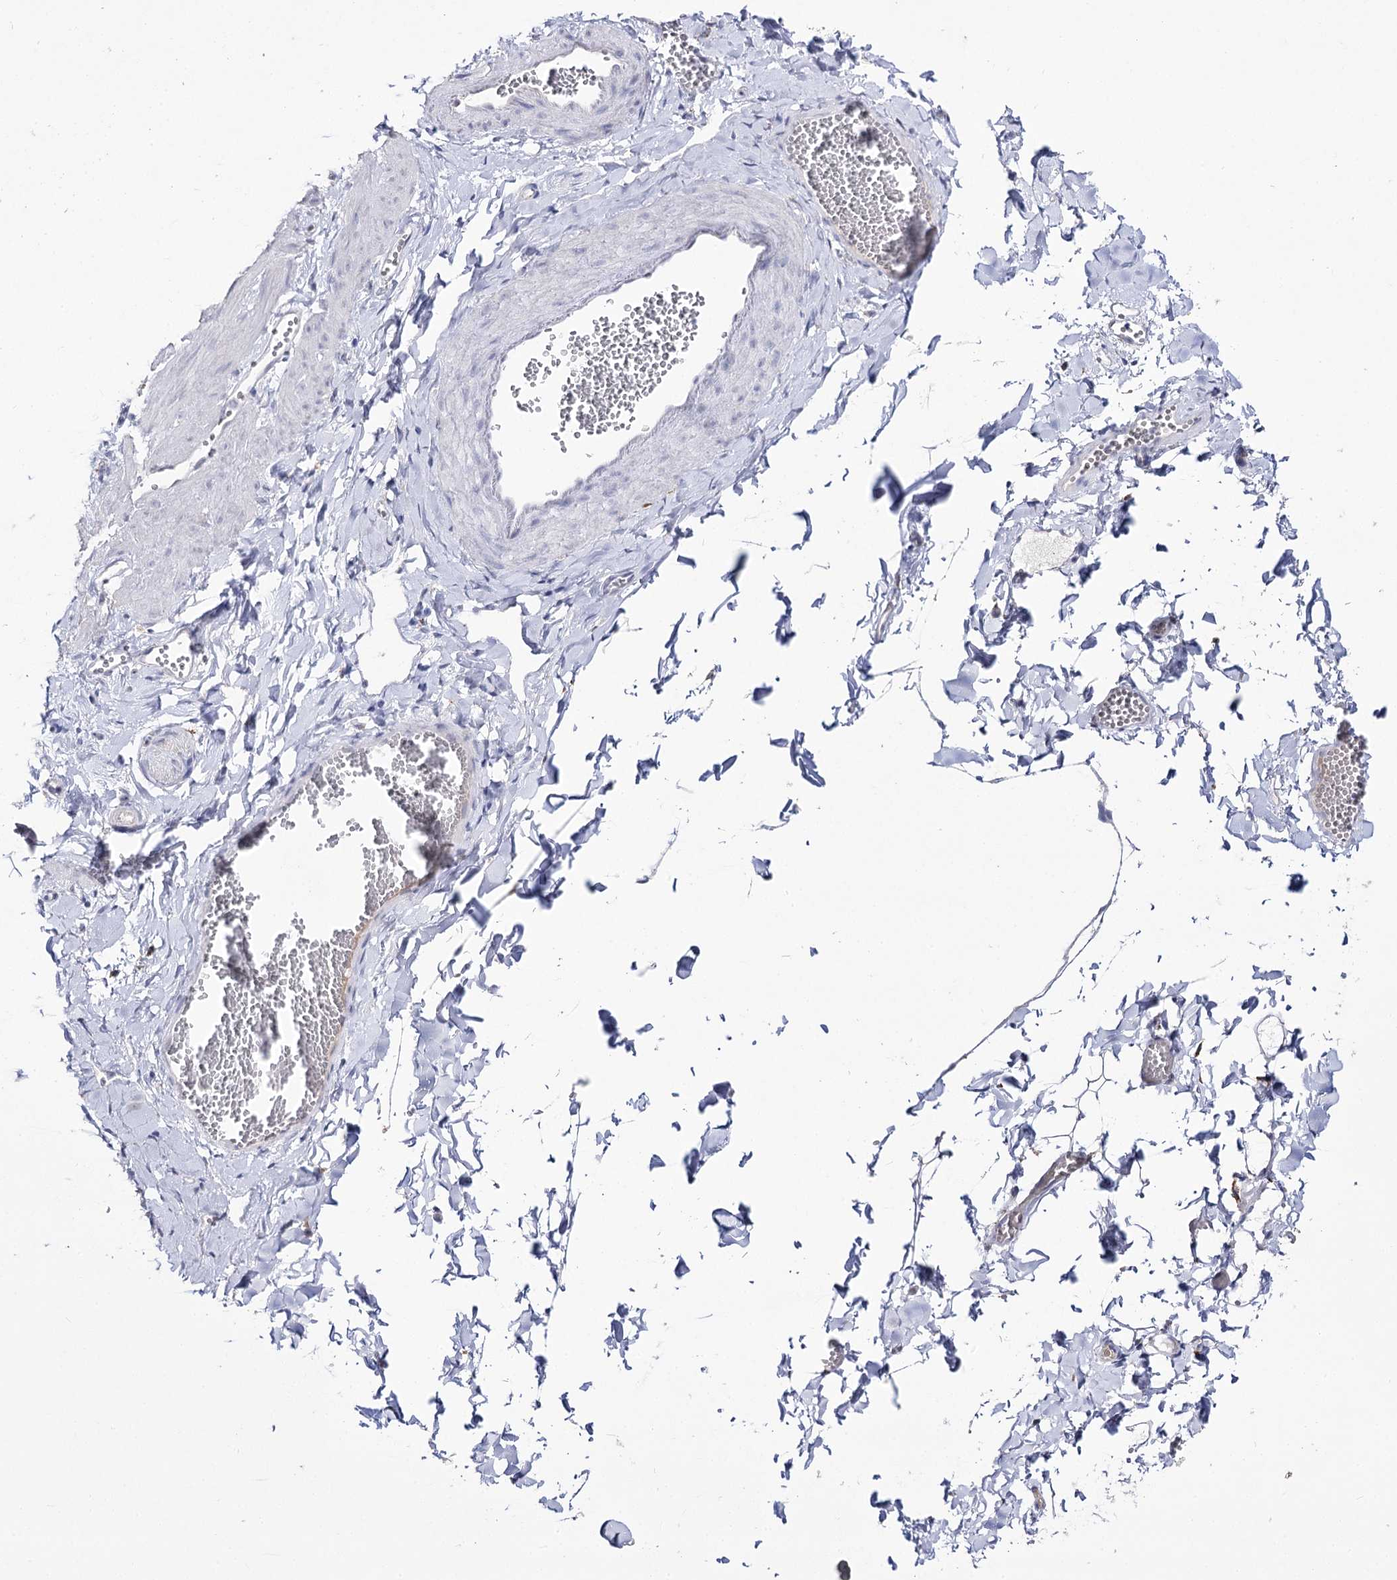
{"staining": {"intensity": "negative", "quantity": "none", "location": "none"}, "tissue": "adipose tissue", "cell_type": "Adipocytes", "image_type": "normal", "snomed": [{"axis": "morphology", "description": "Normal tissue, NOS"}, {"axis": "topography", "description": "Gallbladder"}, {"axis": "topography", "description": "Peripheral nerve tissue"}], "caption": "This is a image of immunohistochemistry (IHC) staining of unremarkable adipose tissue, which shows no positivity in adipocytes. Brightfield microscopy of IHC stained with DAB (brown) and hematoxylin (blue), captured at high magnification.", "gene": "VGLL4", "patient": {"sex": "male", "age": 38}}